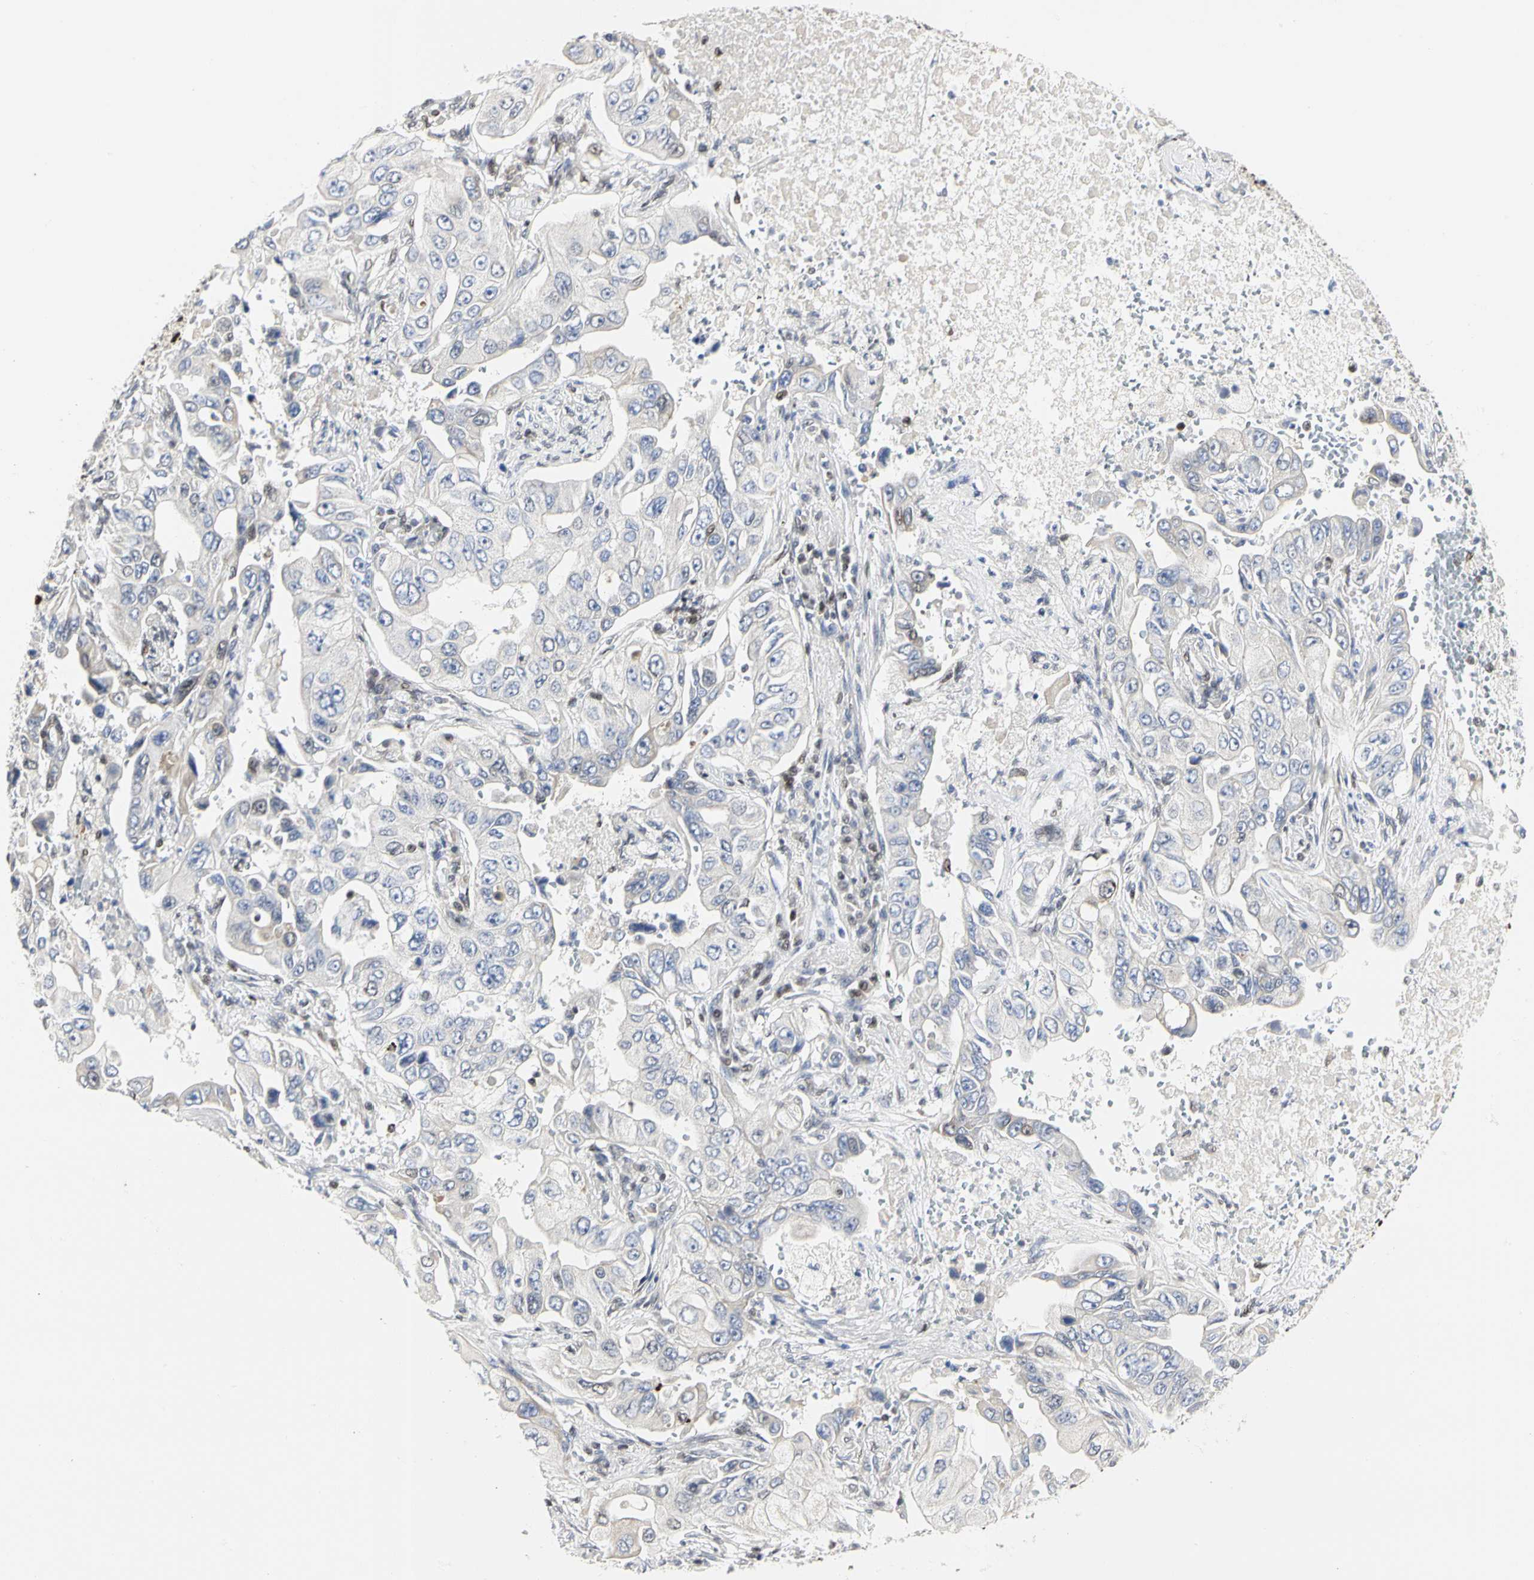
{"staining": {"intensity": "weak", "quantity": "<25%", "location": "nuclear"}, "tissue": "lung cancer", "cell_type": "Tumor cells", "image_type": "cancer", "snomed": [{"axis": "morphology", "description": "Adenocarcinoma, NOS"}, {"axis": "topography", "description": "Lung"}], "caption": "An immunohistochemistry (IHC) image of lung cancer is shown. There is no staining in tumor cells of lung cancer.", "gene": "PRMT3", "patient": {"sex": "male", "age": 84}}